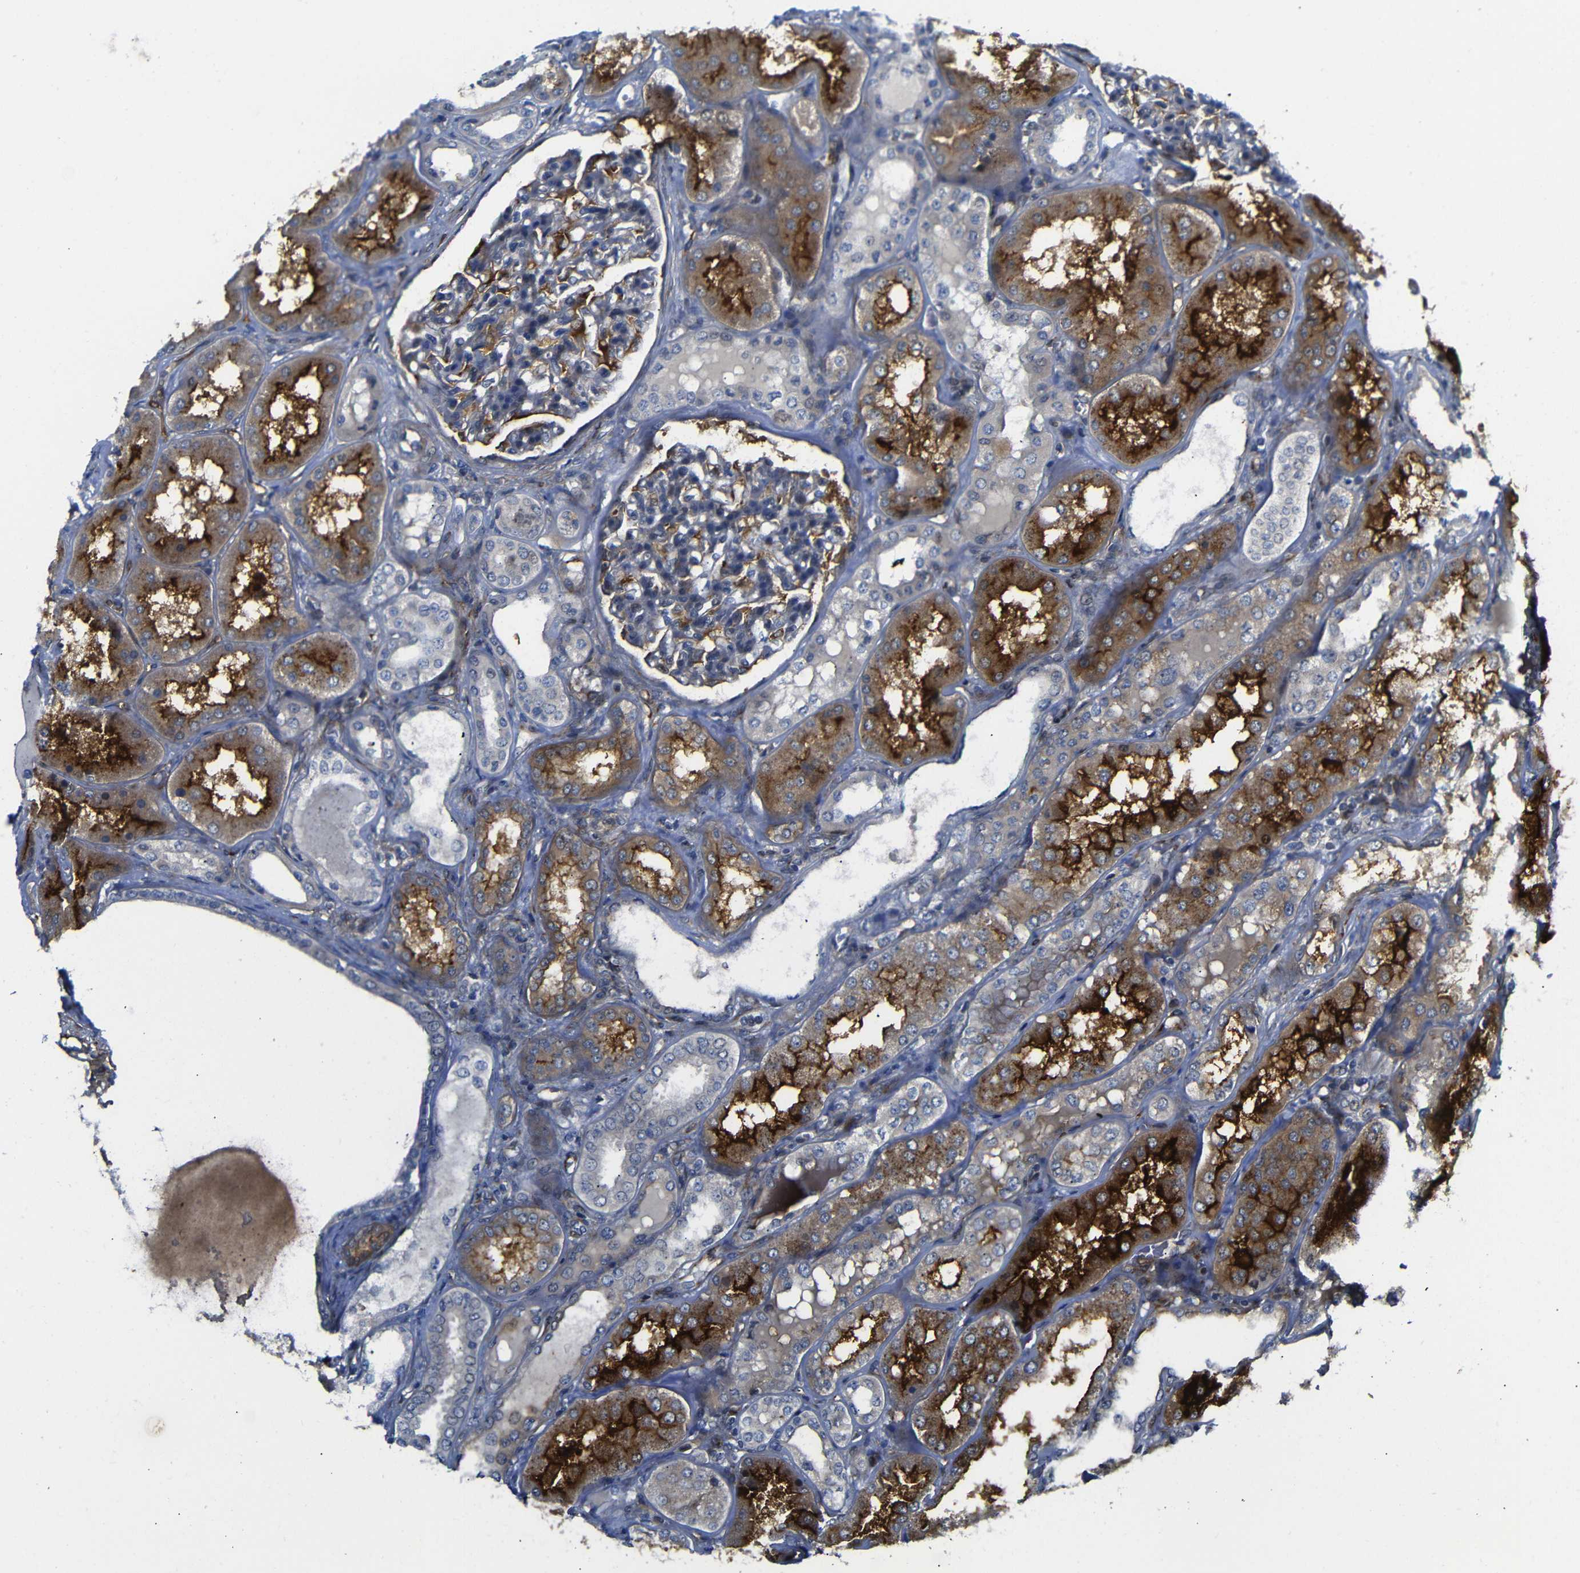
{"staining": {"intensity": "strong", "quantity": "25%-75%", "location": "cytoplasmic/membranous"}, "tissue": "kidney", "cell_type": "Cells in glomeruli", "image_type": "normal", "snomed": [{"axis": "morphology", "description": "Normal tissue, NOS"}, {"axis": "topography", "description": "Kidney"}], "caption": "This micrograph displays immunohistochemistry staining of unremarkable human kidney, with high strong cytoplasmic/membranous positivity in about 25%-75% of cells in glomeruli.", "gene": "PARP14", "patient": {"sex": "female", "age": 56}}